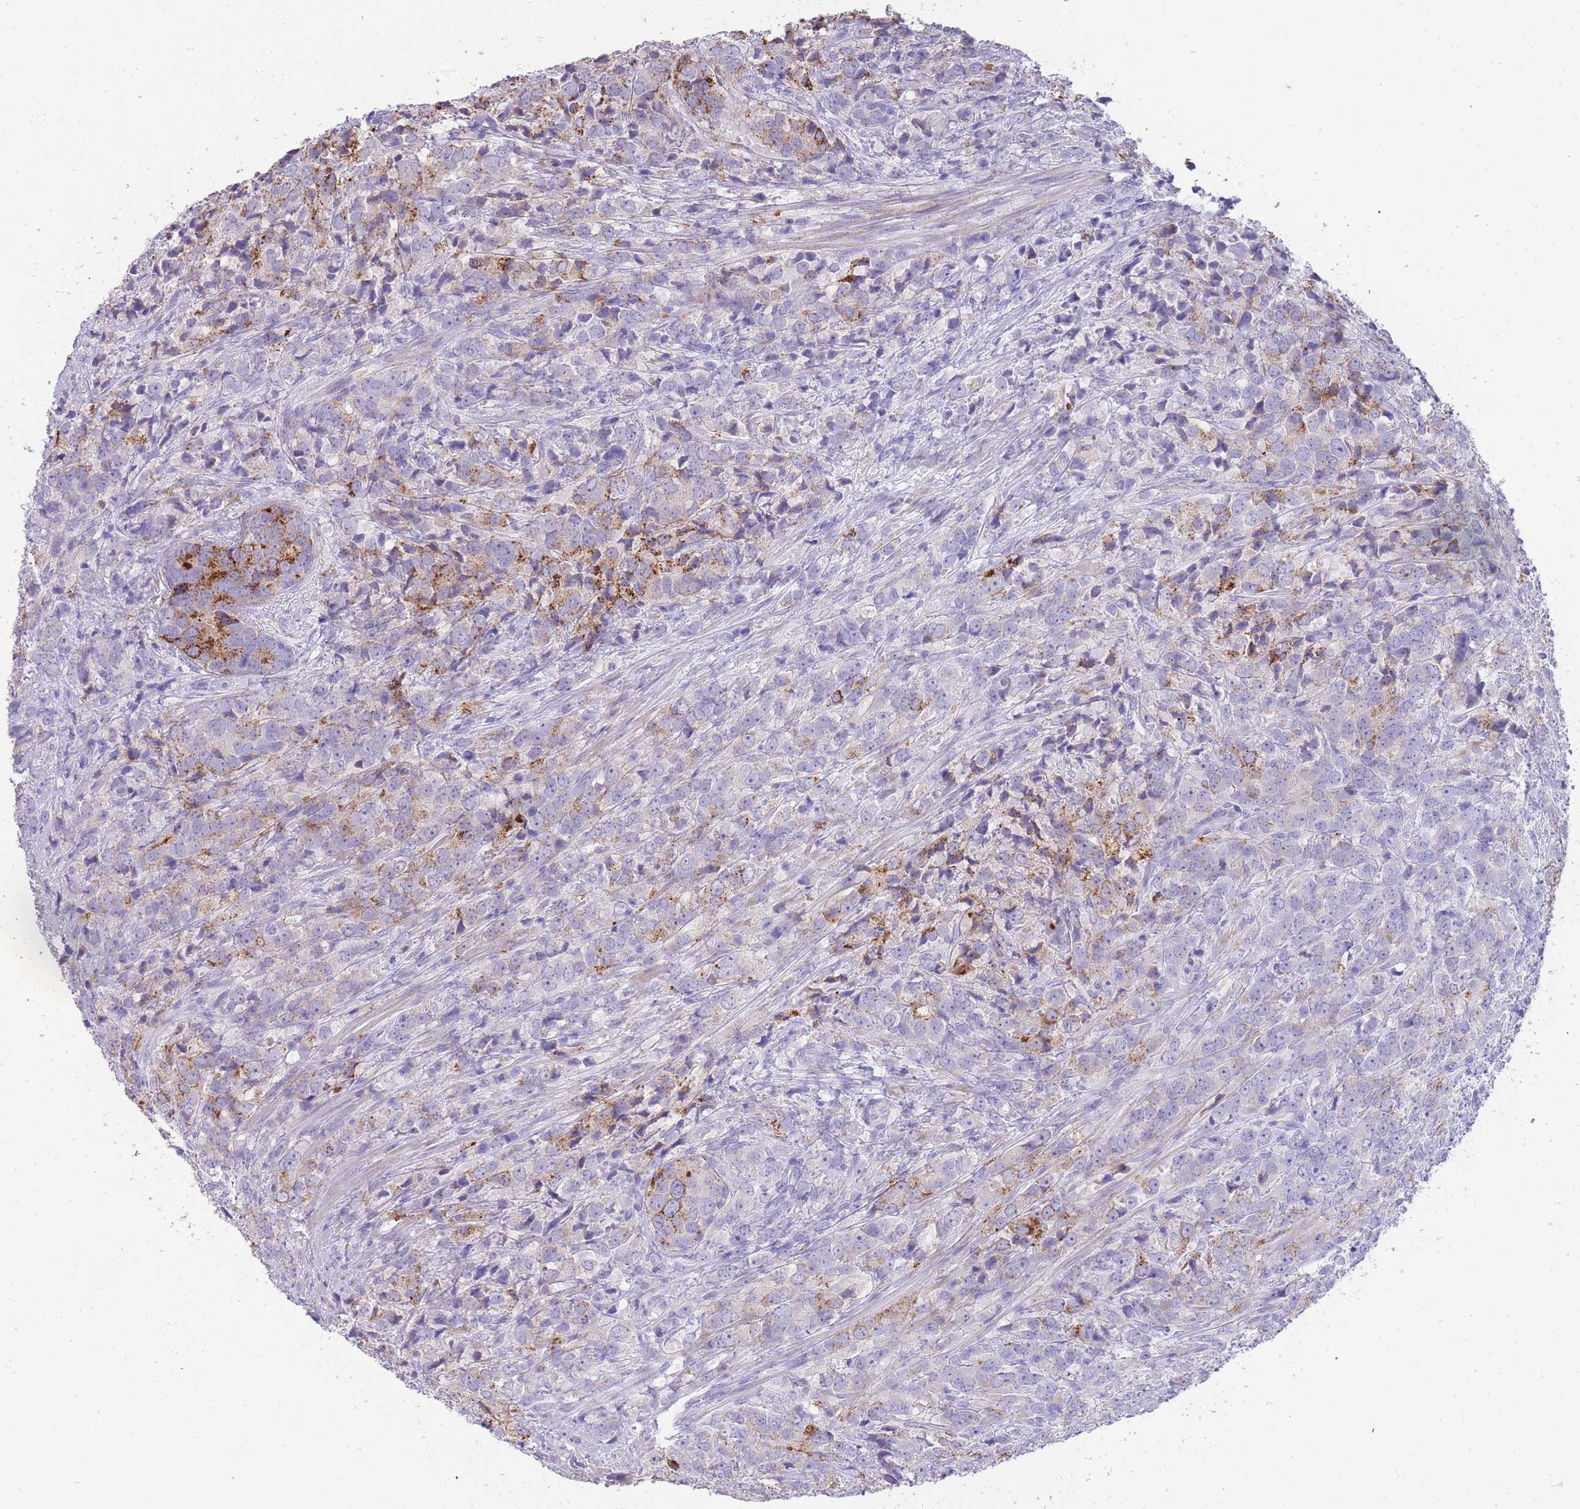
{"staining": {"intensity": "moderate", "quantity": "<25%", "location": "cytoplasmic/membranous"}, "tissue": "prostate cancer", "cell_type": "Tumor cells", "image_type": "cancer", "snomed": [{"axis": "morphology", "description": "Adenocarcinoma, High grade"}, {"axis": "topography", "description": "Prostate"}], "caption": "High-power microscopy captured an immunohistochemistry histopathology image of prostate cancer (high-grade adenocarcinoma), revealing moderate cytoplasmic/membranous positivity in about <25% of tumor cells.", "gene": "DPP4", "patient": {"sex": "male", "age": 62}}